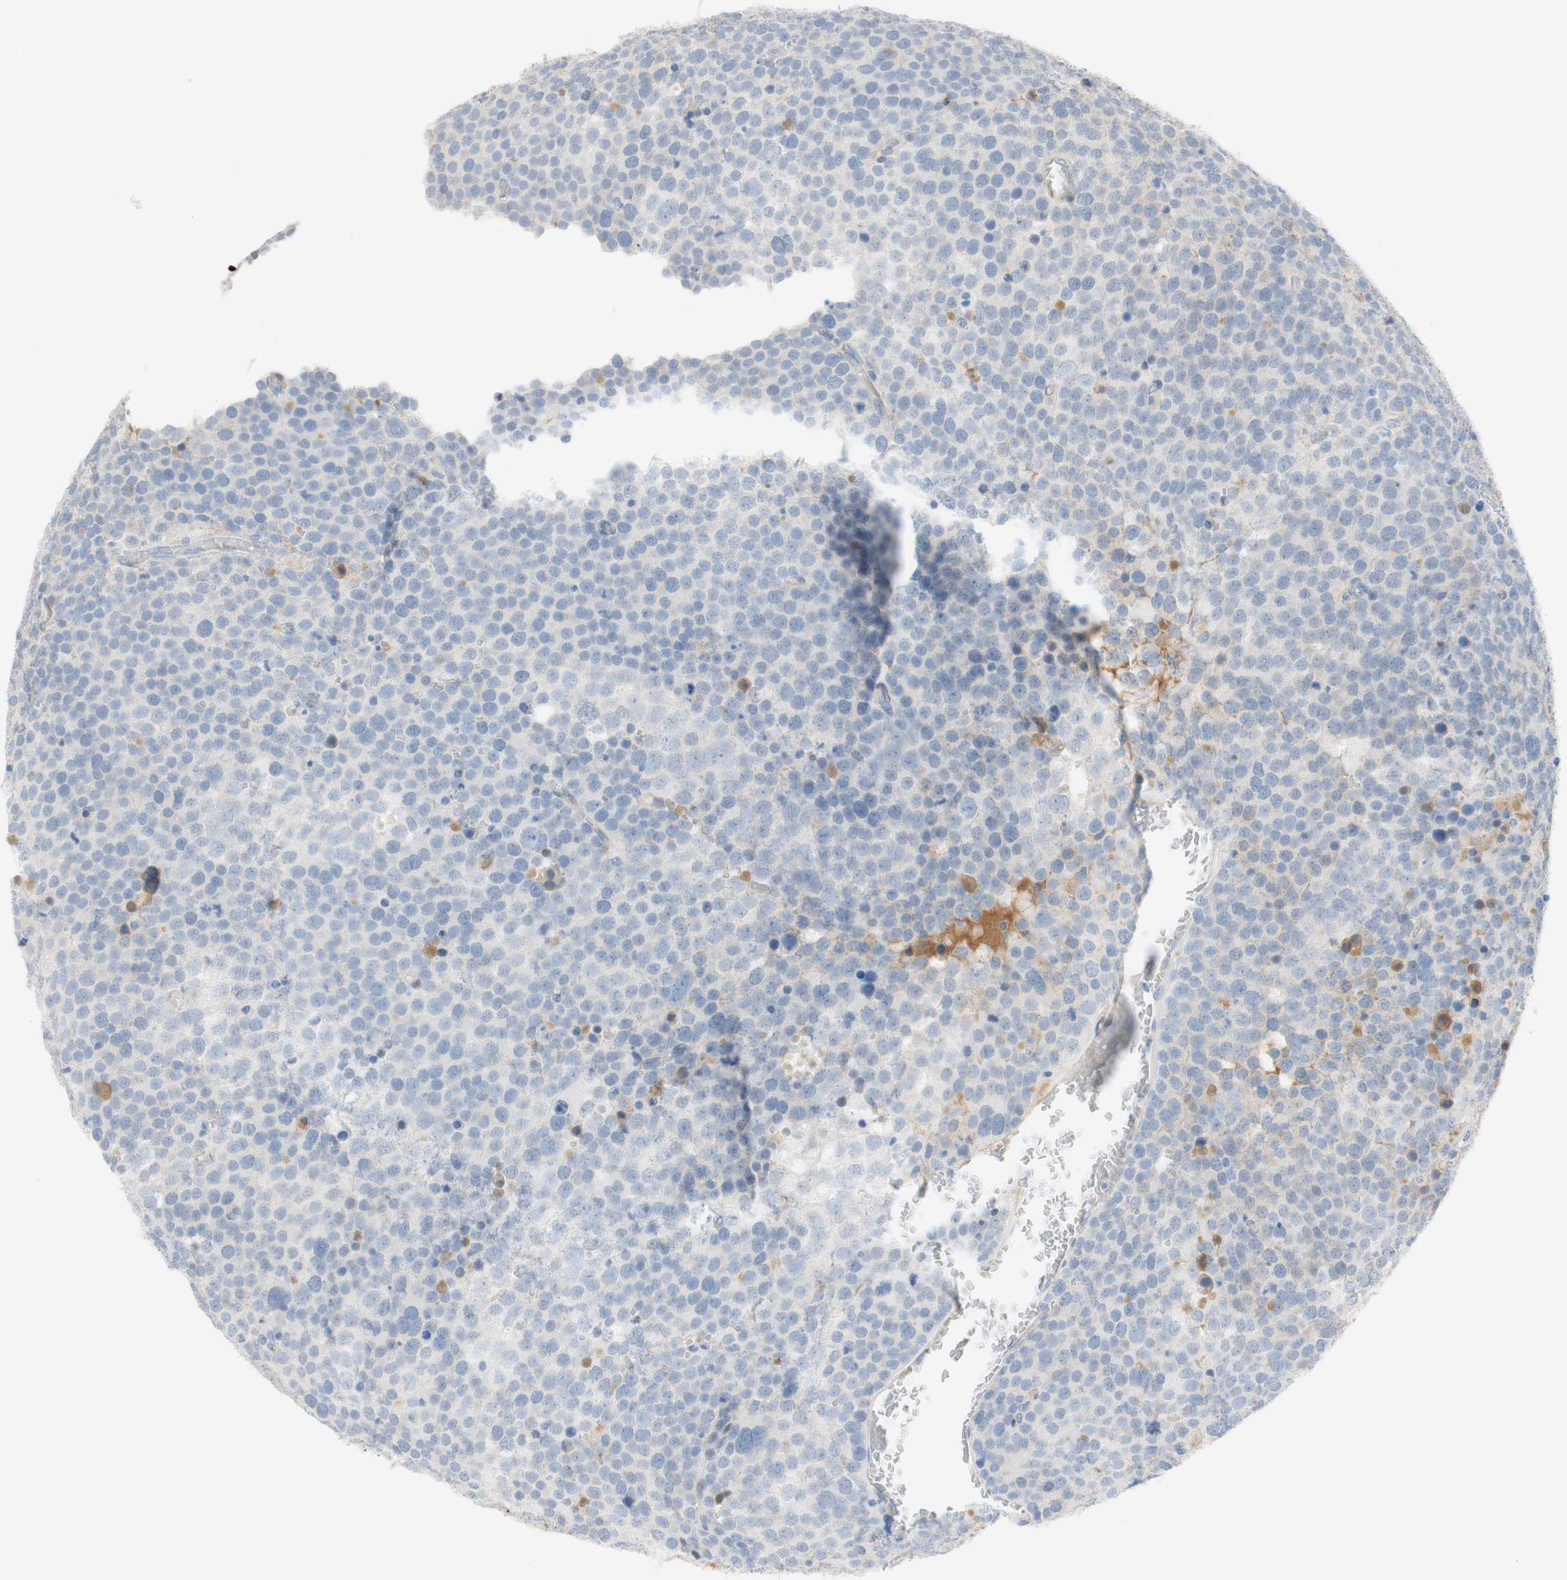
{"staining": {"intensity": "moderate", "quantity": "<25%", "location": "cytoplasmic/membranous"}, "tissue": "testis cancer", "cell_type": "Tumor cells", "image_type": "cancer", "snomed": [{"axis": "morphology", "description": "Seminoma, NOS"}, {"axis": "topography", "description": "Testis"}], "caption": "A low amount of moderate cytoplasmic/membranous expression is present in about <25% of tumor cells in testis cancer (seminoma) tissue.", "gene": "SELENBP1", "patient": {"sex": "male", "age": 71}}